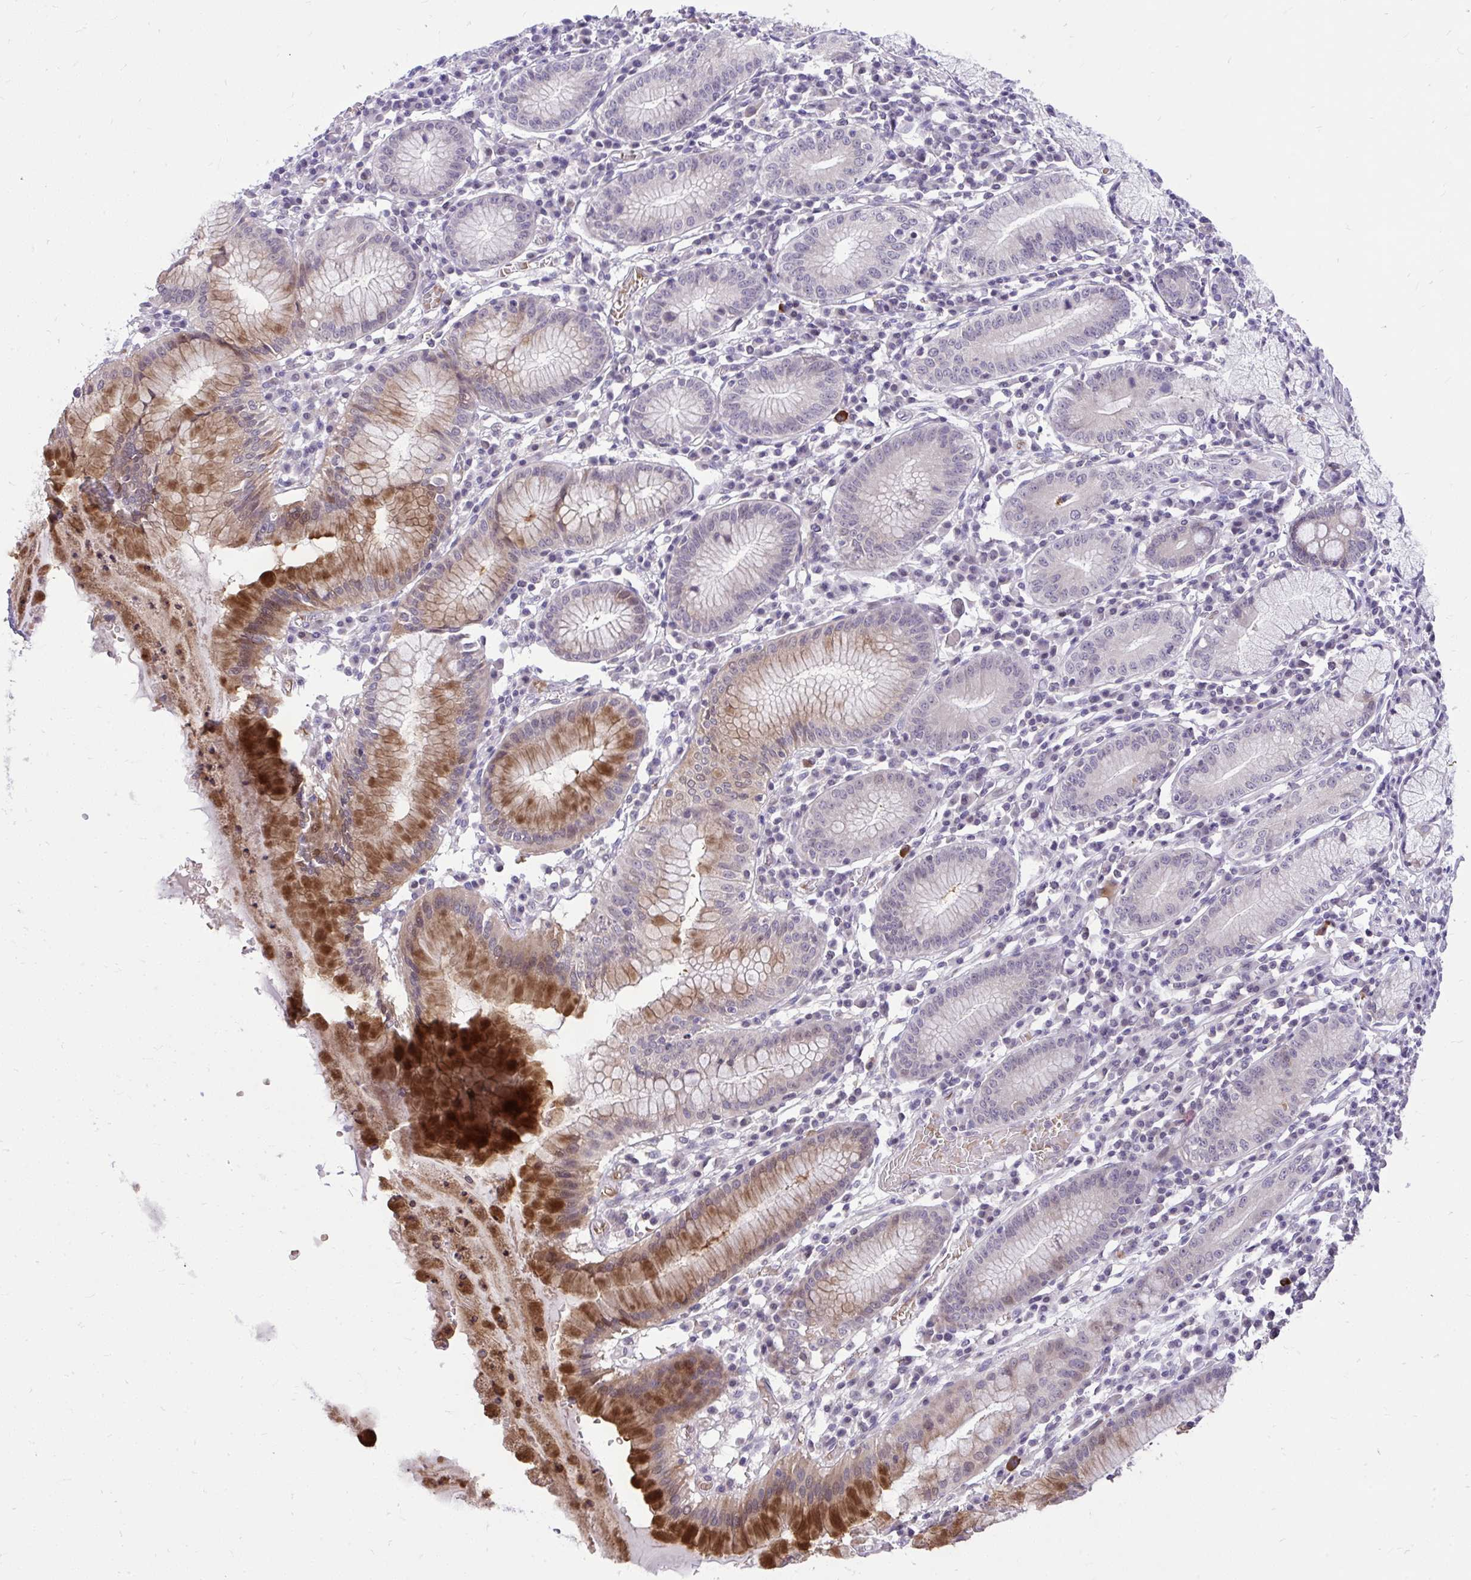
{"staining": {"intensity": "strong", "quantity": "<25%", "location": "cytoplasmic/membranous"}, "tissue": "stomach", "cell_type": "Glandular cells", "image_type": "normal", "snomed": [{"axis": "morphology", "description": "Normal tissue, NOS"}, {"axis": "topography", "description": "Stomach"}], "caption": "Stomach stained with DAB IHC reveals medium levels of strong cytoplasmic/membranous staining in approximately <25% of glandular cells. Nuclei are stained in blue.", "gene": "DPY19L1", "patient": {"sex": "male", "age": 55}}